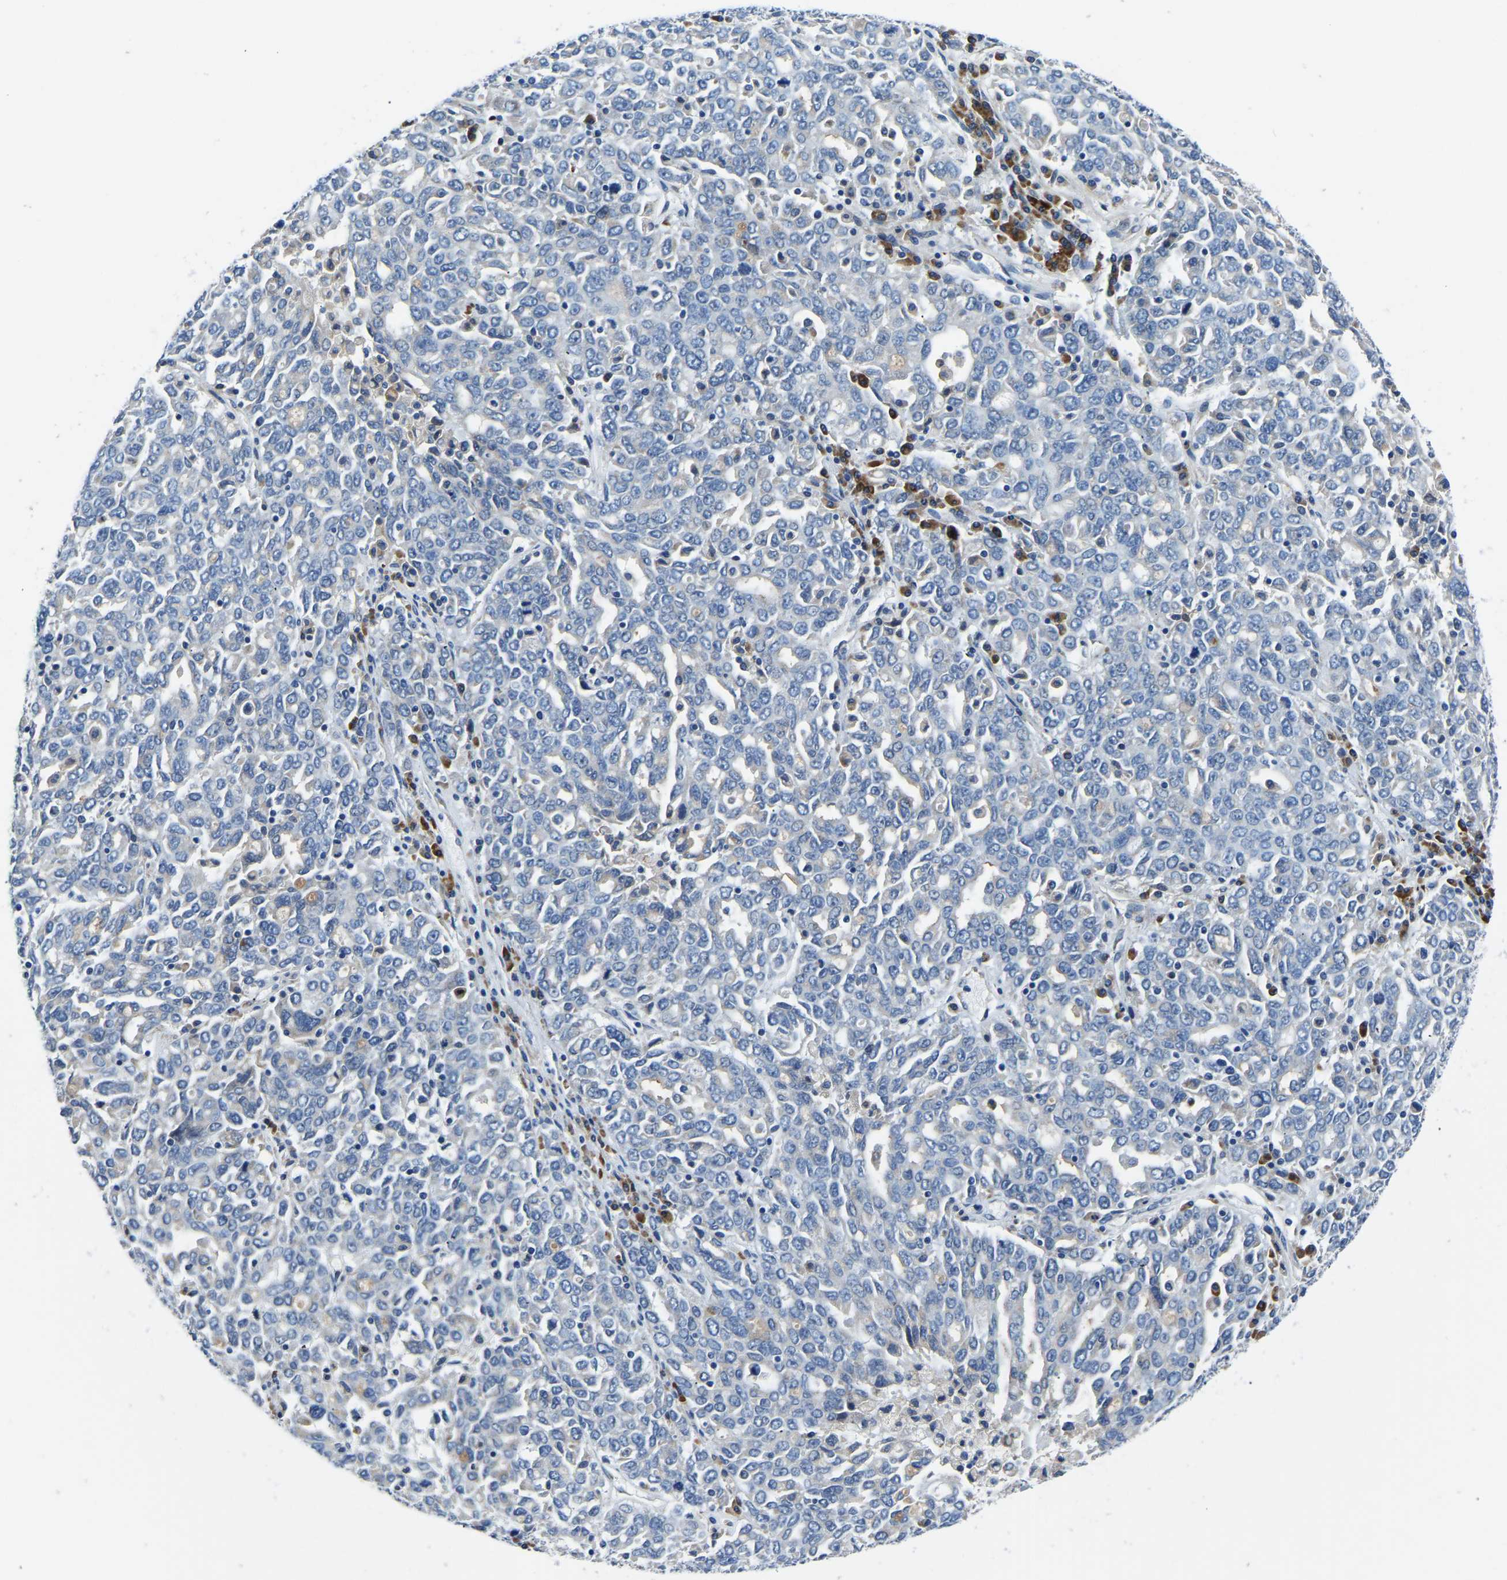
{"staining": {"intensity": "negative", "quantity": "none", "location": "none"}, "tissue": "ovarian cancer", "cell_type": "Tumor cells", "image_type": "cancer", "snomed": [{"axis": "morphology", "description": "Carcinoma, endometroid"}, {"axis": "topography", "description": "Ovary"}], "caption": "DAB immunohistochemical staining of human ovarian endometroid carcinoma shows no significant staining in tumor cells.", "gene": "LIAS", "patient": {"sex": "female", "age": 62}}